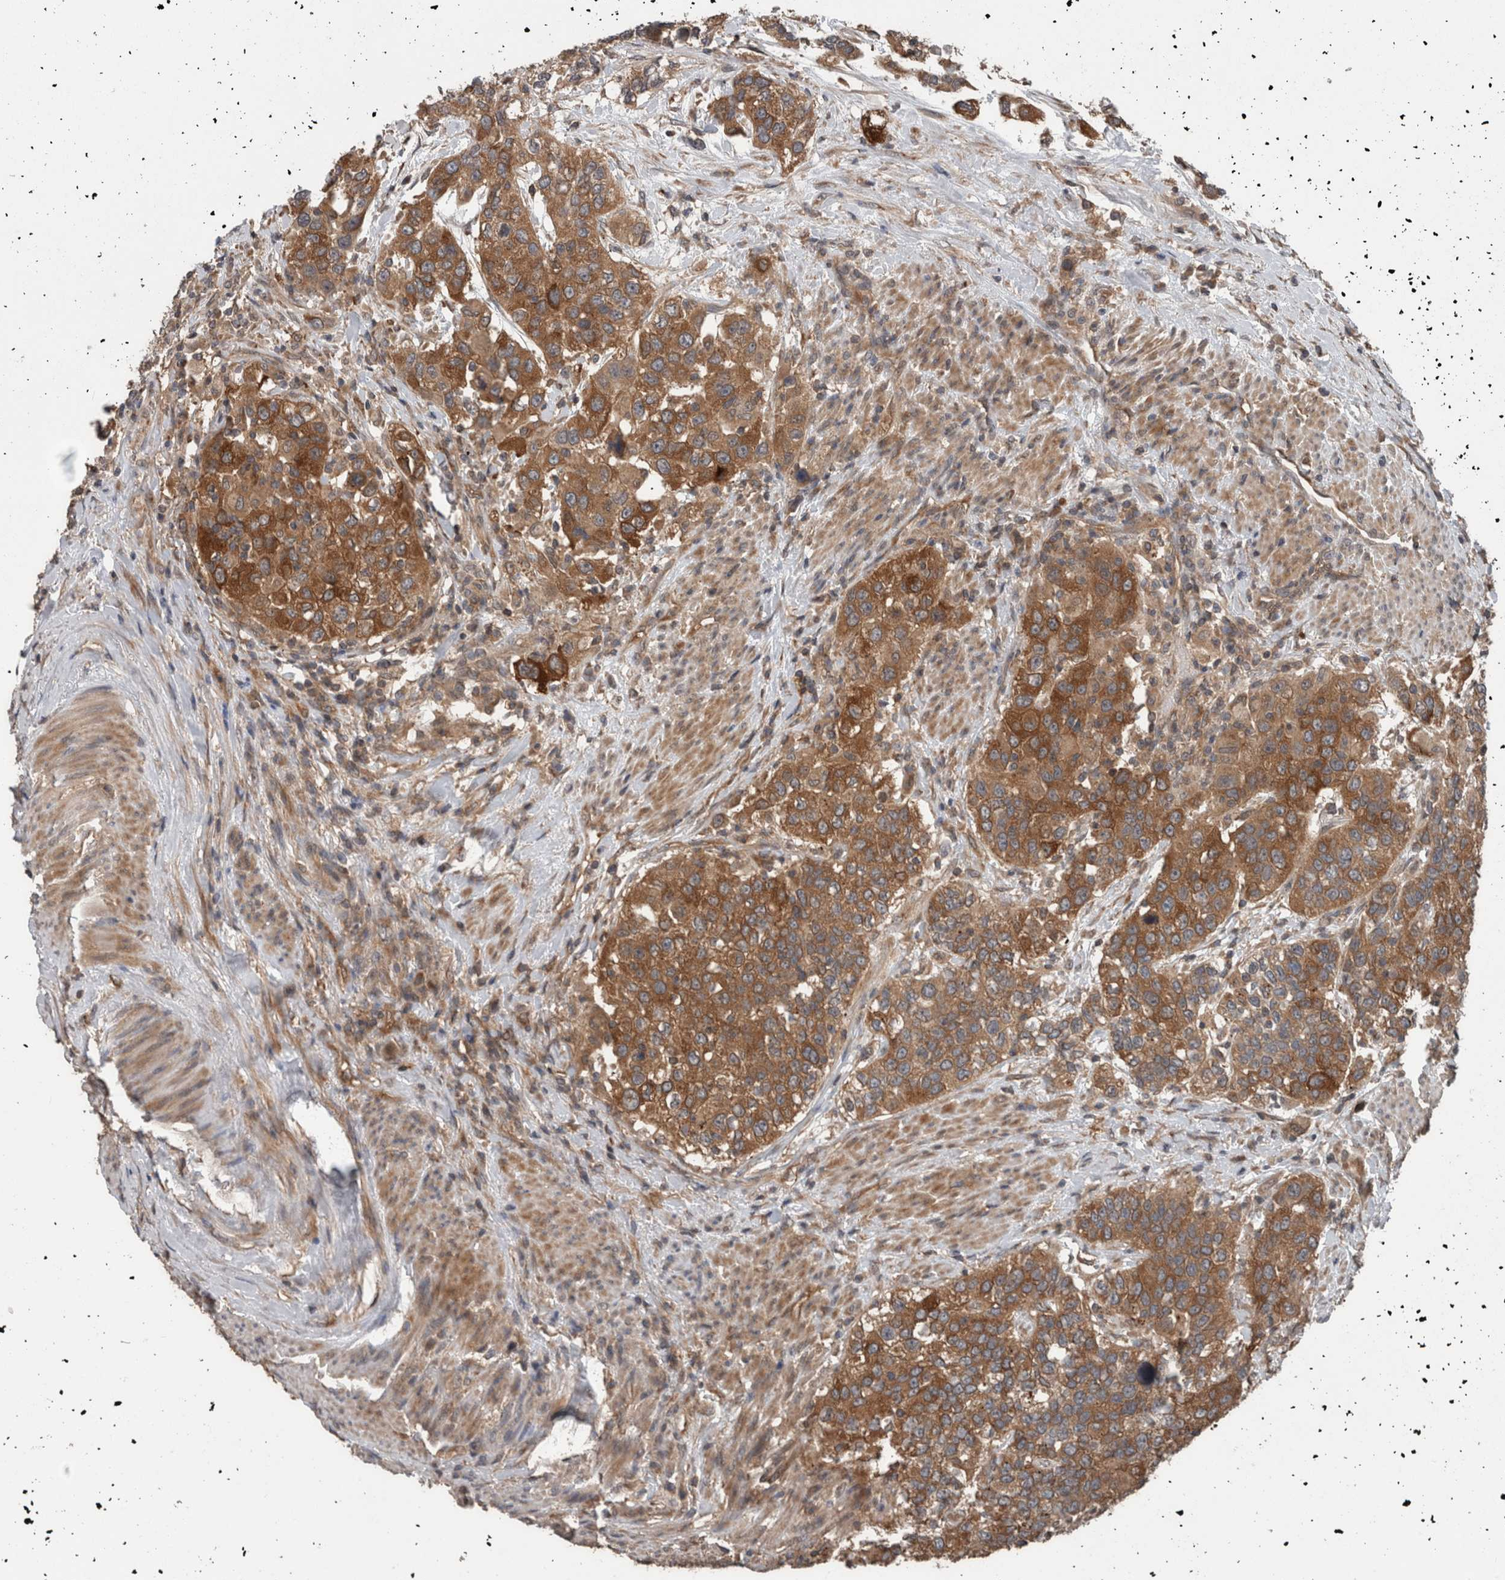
{"staining": {"intensity": "moderate", "quantity": ">75%", "location": "cytoplasmic/membranous"}, "tissue": "urothelial cancer", "cell_type": "Tumor cells", "image_type": "cancer", "snomed": [{"axis": "morphology", "description": "Urothelial carcinoma, High grade"}, {"axis": "topography", "description": "Urinary bladder"}], "caption": "There is medium levels of moderate cytoplasmic/membranous positivity in tumor cells of urothelial cancer, as demonstrated by immunohistochemical staining (brown color).", "gene": "RIOK3", "patient": {"sex": "female", "age": 80}}